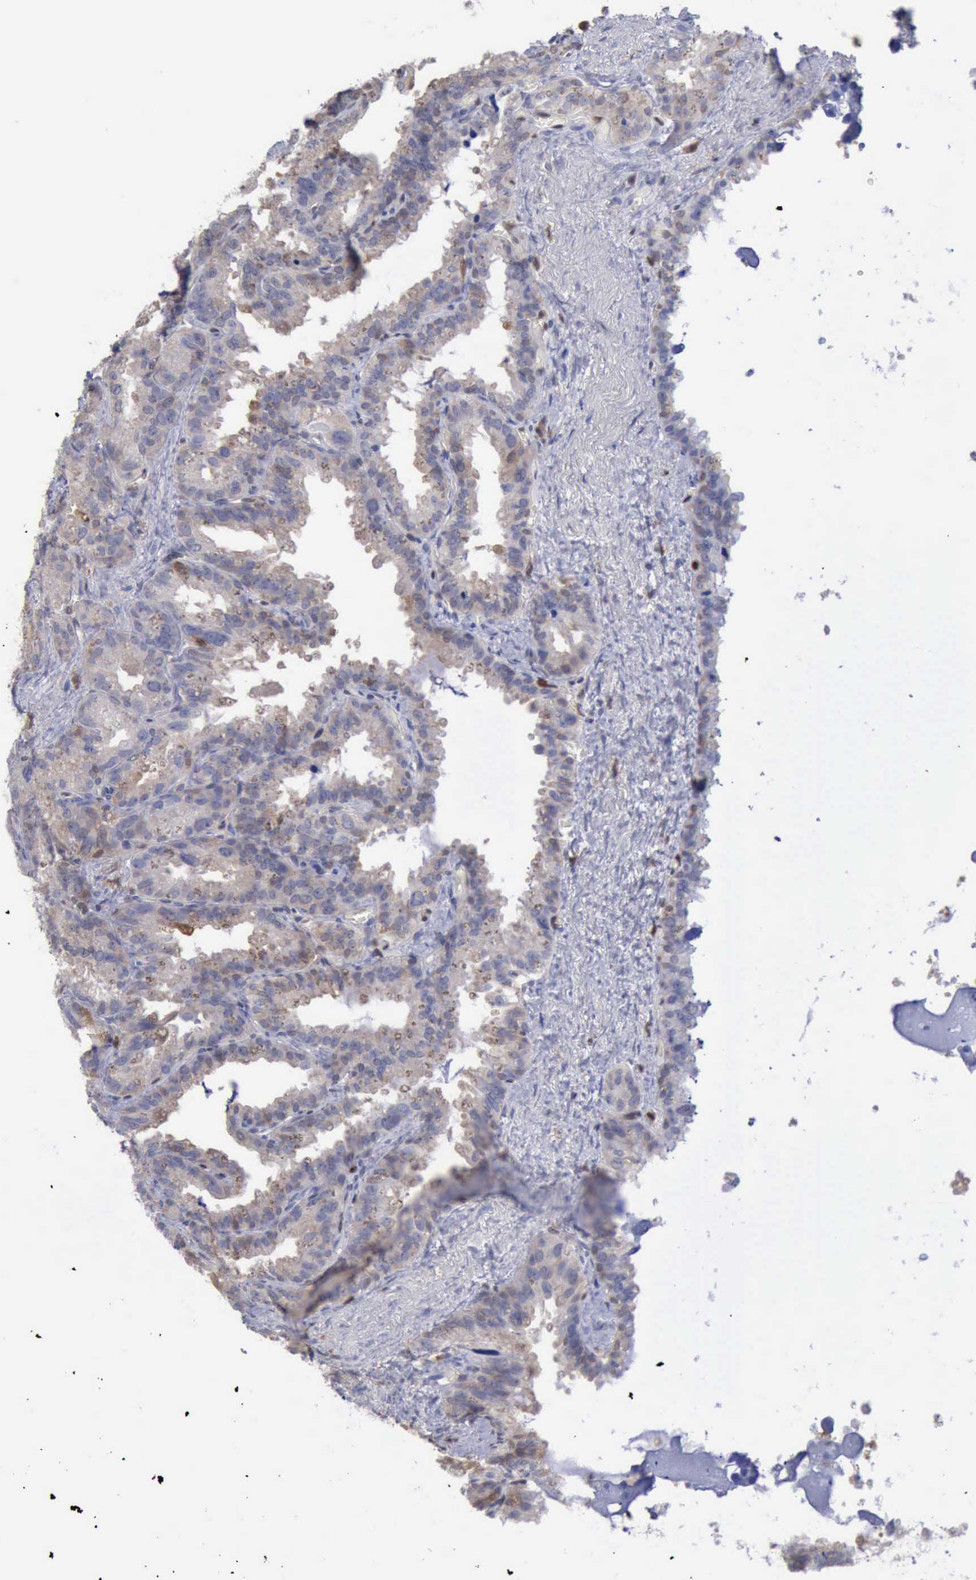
{"staining": {"intensity": "weak", "quantity": "<25%", "location": "cytoplasmic/membranous"}, "tissue": "seminal vesicle", "cell_type": "Glandular cells", "image_type": "normal", "snomed": [{"axis": "morphology", "description": "Normal tissue, NOS"}, {"axis": "topography", "description": "Prostate"}, {"axis": "topography", "description": "Seminal veicle"}], "caption": "High power microscopy photomicrograph of an immunohistochemistry (IHC) image of benign seminal vesicle, revealing no significant staining in glandular cells. (Stains: DAB immunohistochemistry (IHC) with hematoxylin counter stain, Microscopy: brightfield microscopy at high magnification).", "gene": "STAT1", "patient": {"sex": "male", "age": 63}}